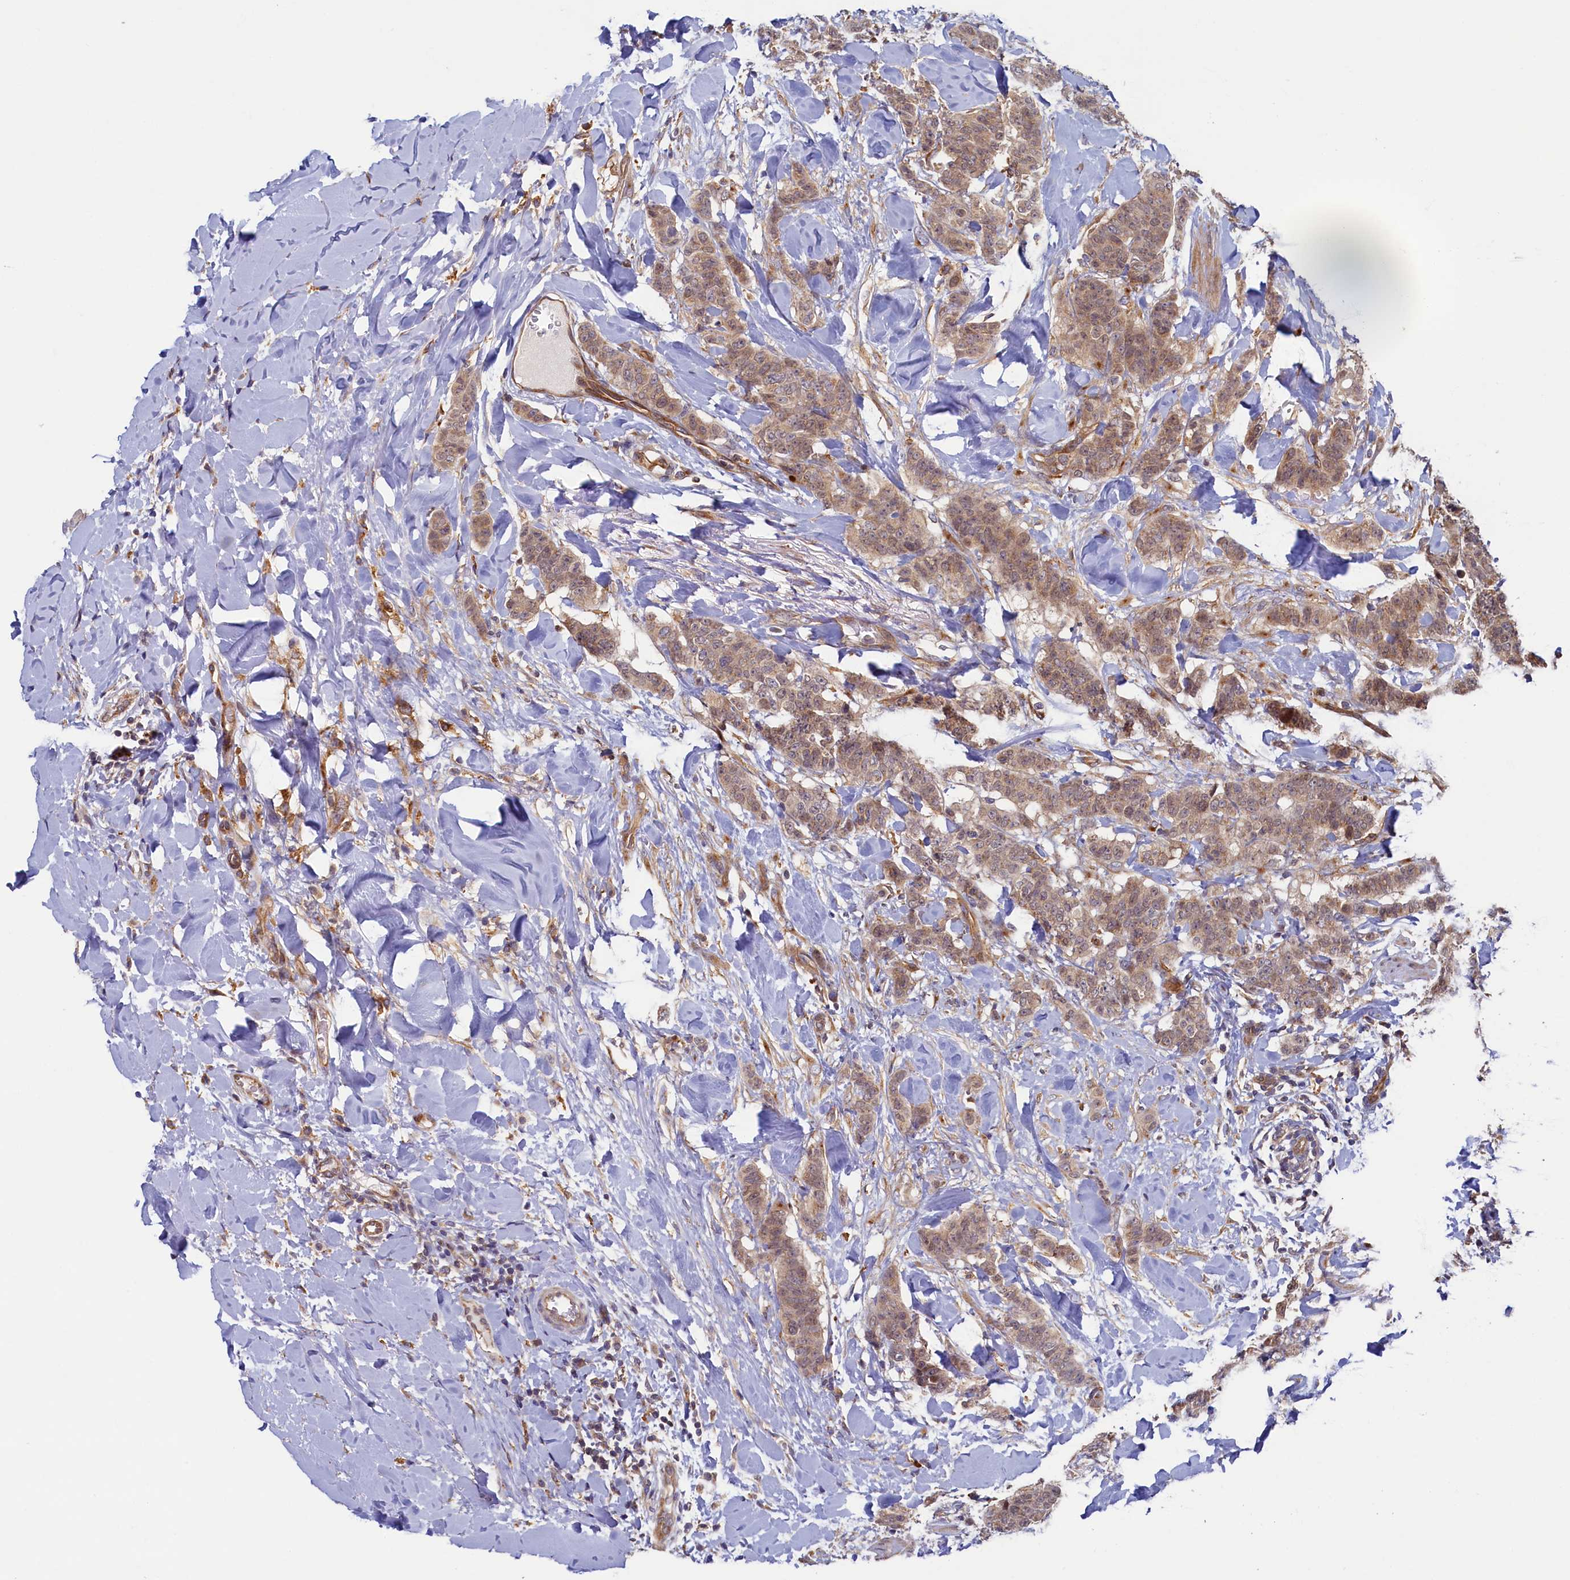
{"staining": {"intensity": "moderate", "quantity": ">75%", "location": "cytoplasmic/membranous,nuclear"}, "tissue": "breast cancer", "cell_type": "Tumor cells", "image_type": "cancer", "snomed": [{"axis": "morphology", "description": "Duct carcinoma"}, {"axis": "topography", "description": "Breast"}], "caption": "Breast intraductal carcinoma stained for a protein (brown) exhibits moderate cytoplasmic/membranous and nuclear positive positivity in approximately >75% of tumor cells.", "gene": "STX12", "patient": {"sex": "female", "age": 40}}